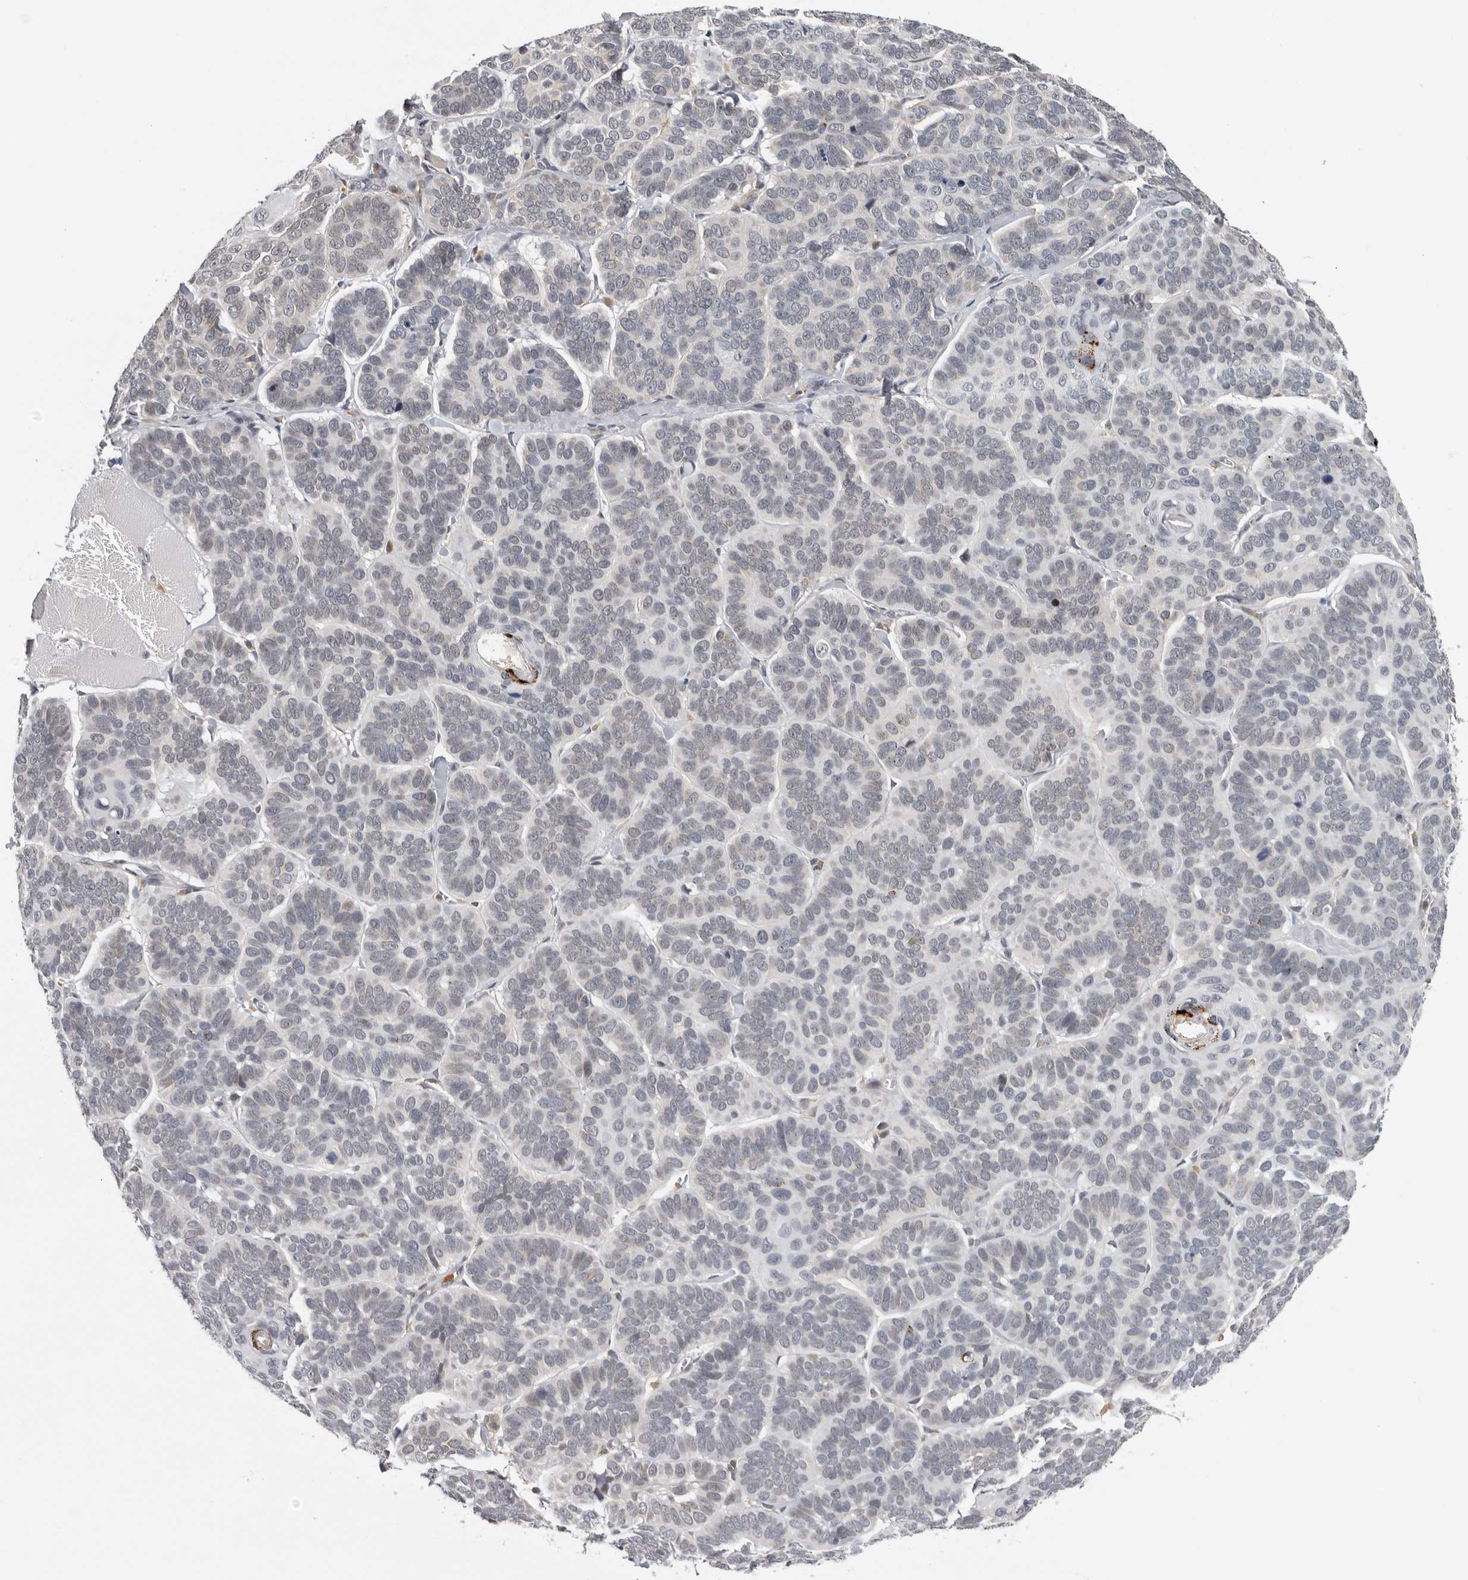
{"staining": {"intensity": "negative", "quantity": "none", "location": "none"}, "tissue": "skin cancer", "cell_type": "Tumor cells", "image_type": "cancer", "snomed": [{"axis": "morphology", "description": "Basal cell carcinoma"}, {"axis": "topography", "description": "Skin"}], "caption": "The micrograph exhibits no staining of tumor cells in skin cancer.", "gene": "KIF2B", "patient": {"sex": "male", "age": 62}}